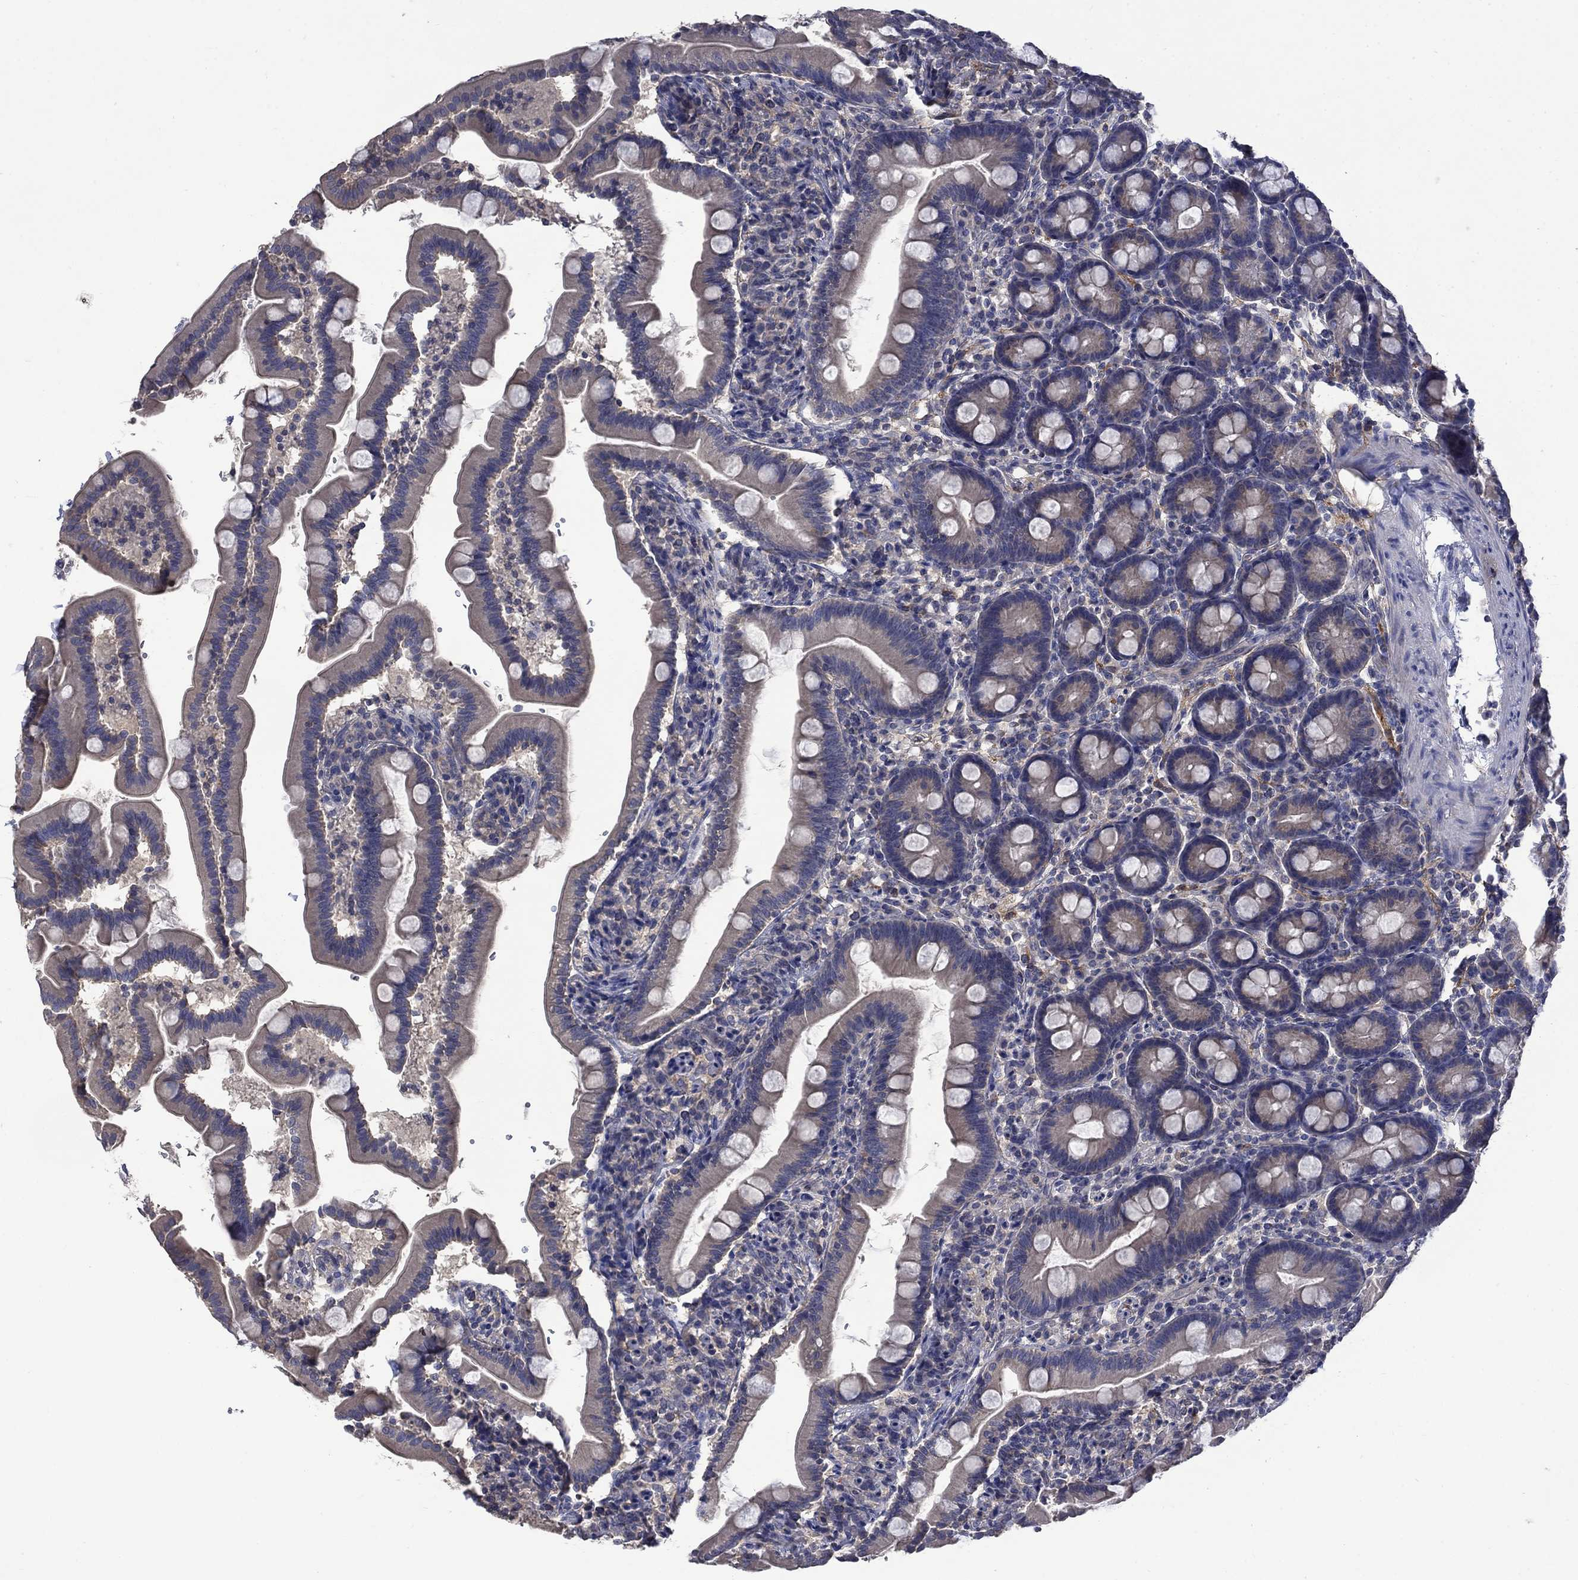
{"staining": {"intensity": "moderate", "quantity": "<25%", "location": "cytoplasmic/membranous"}, "tissue": "small intestine", "cell_type": "Glandular cells", "image_type": "normal", "snomed": [{"axis": "morphology", "description": "Normal tissue, NOS"}, {"axis": "topography", "description": "Small intestine"}], "caption": "Human small intestine stained for a protein (brown) shows moderate cytoplasmic/membranous positive staining in about <25% of glandular cells.", "gene": "HSPA12A", "patient": {"sex": "female", "age": 44}}